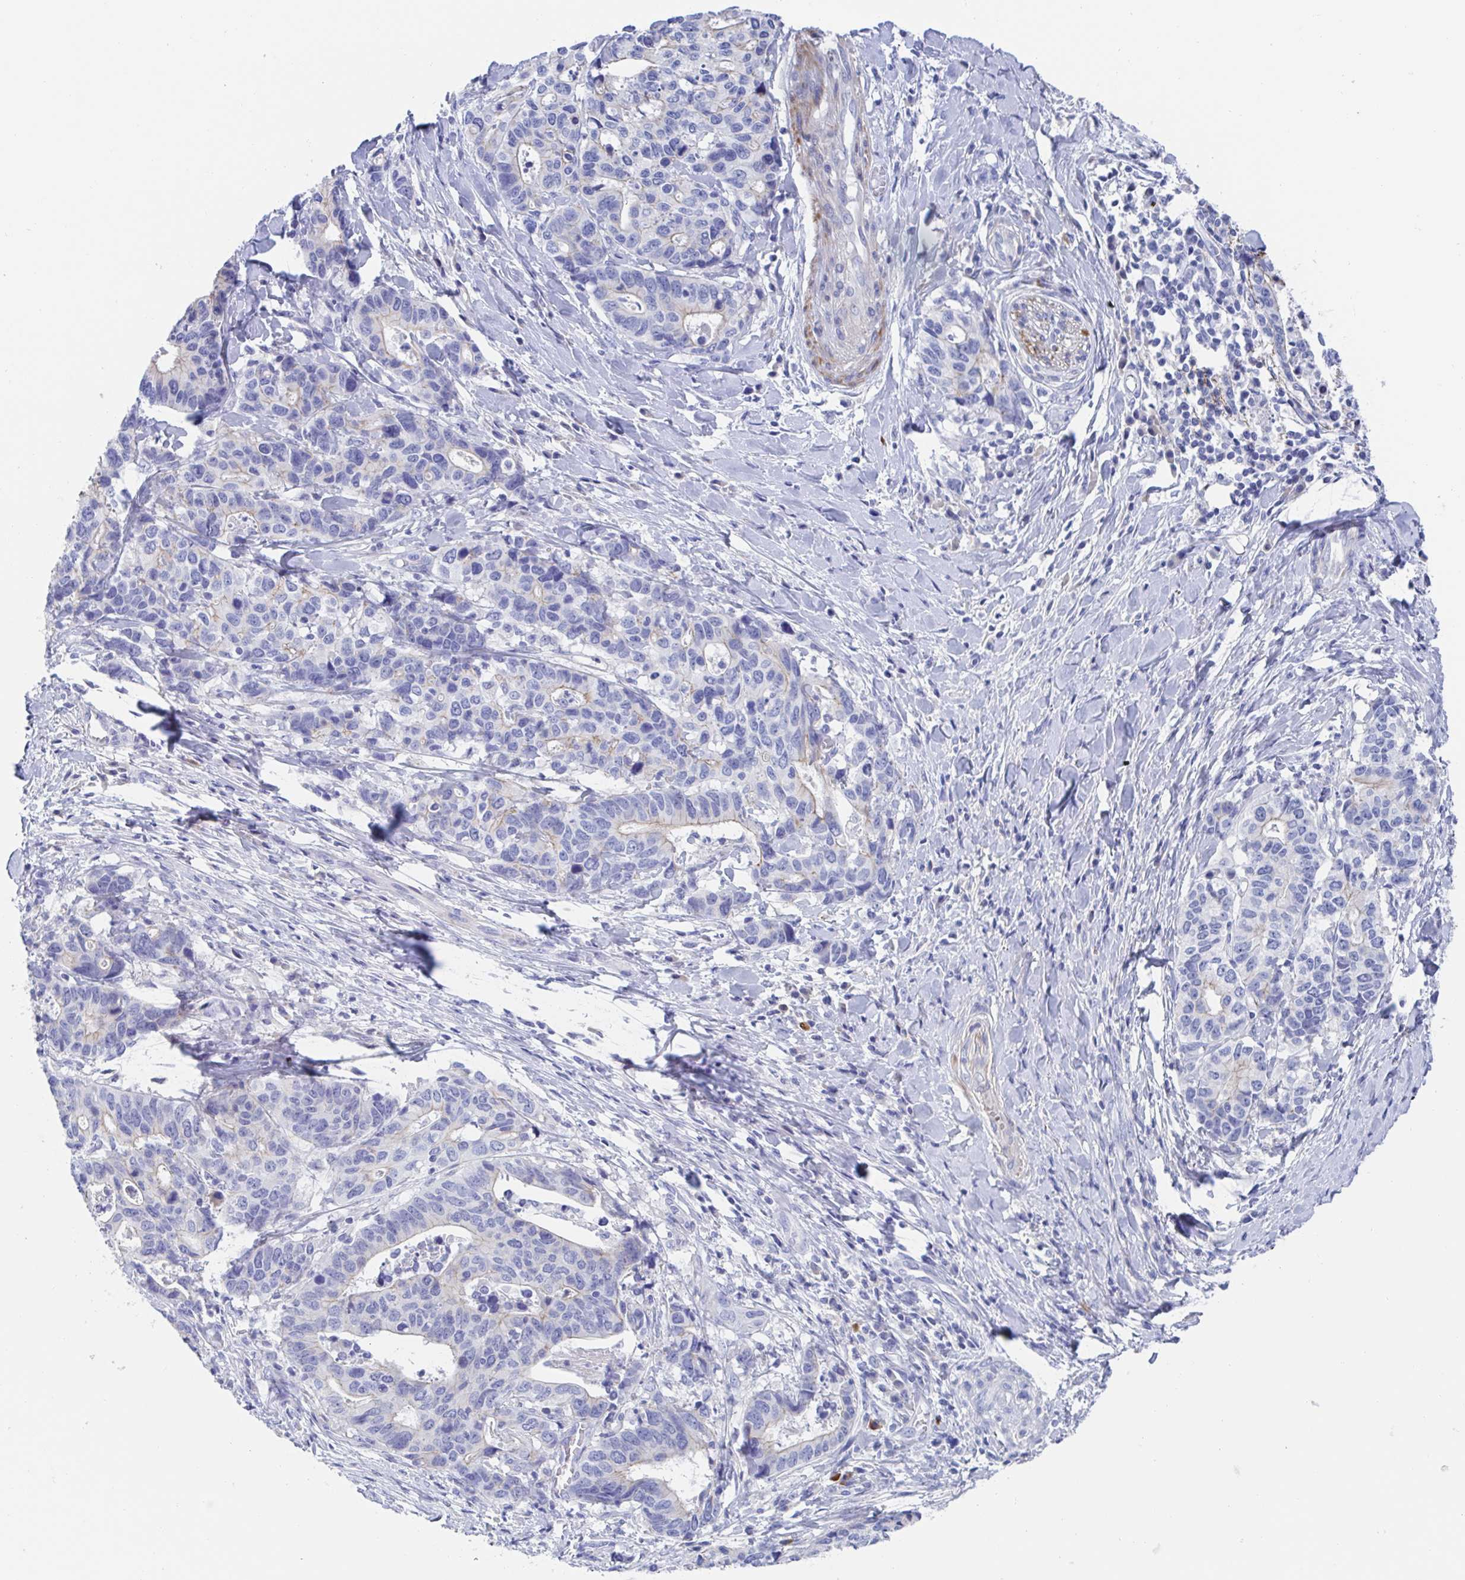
{"staining": {"intensity": "weak", "quantity": "<25%", "location": "cytoplasmic/membranous"}, "tissue": "stomach cancer", "cell_type": "Tumor cells", "image_type": "cancer", "snomed": [{"axis": "morphology", "description": "Adenocarcinoma, NOS"}, {"axis": "topography", "description": "Stomach, upper"}], "caption": "Photomicrograph shows no protein positivity in tumor cells of adenocarcinoma (stomach) tissue.", "gene": "CDH2", "patient": {"sex": "female", "age": 67}}